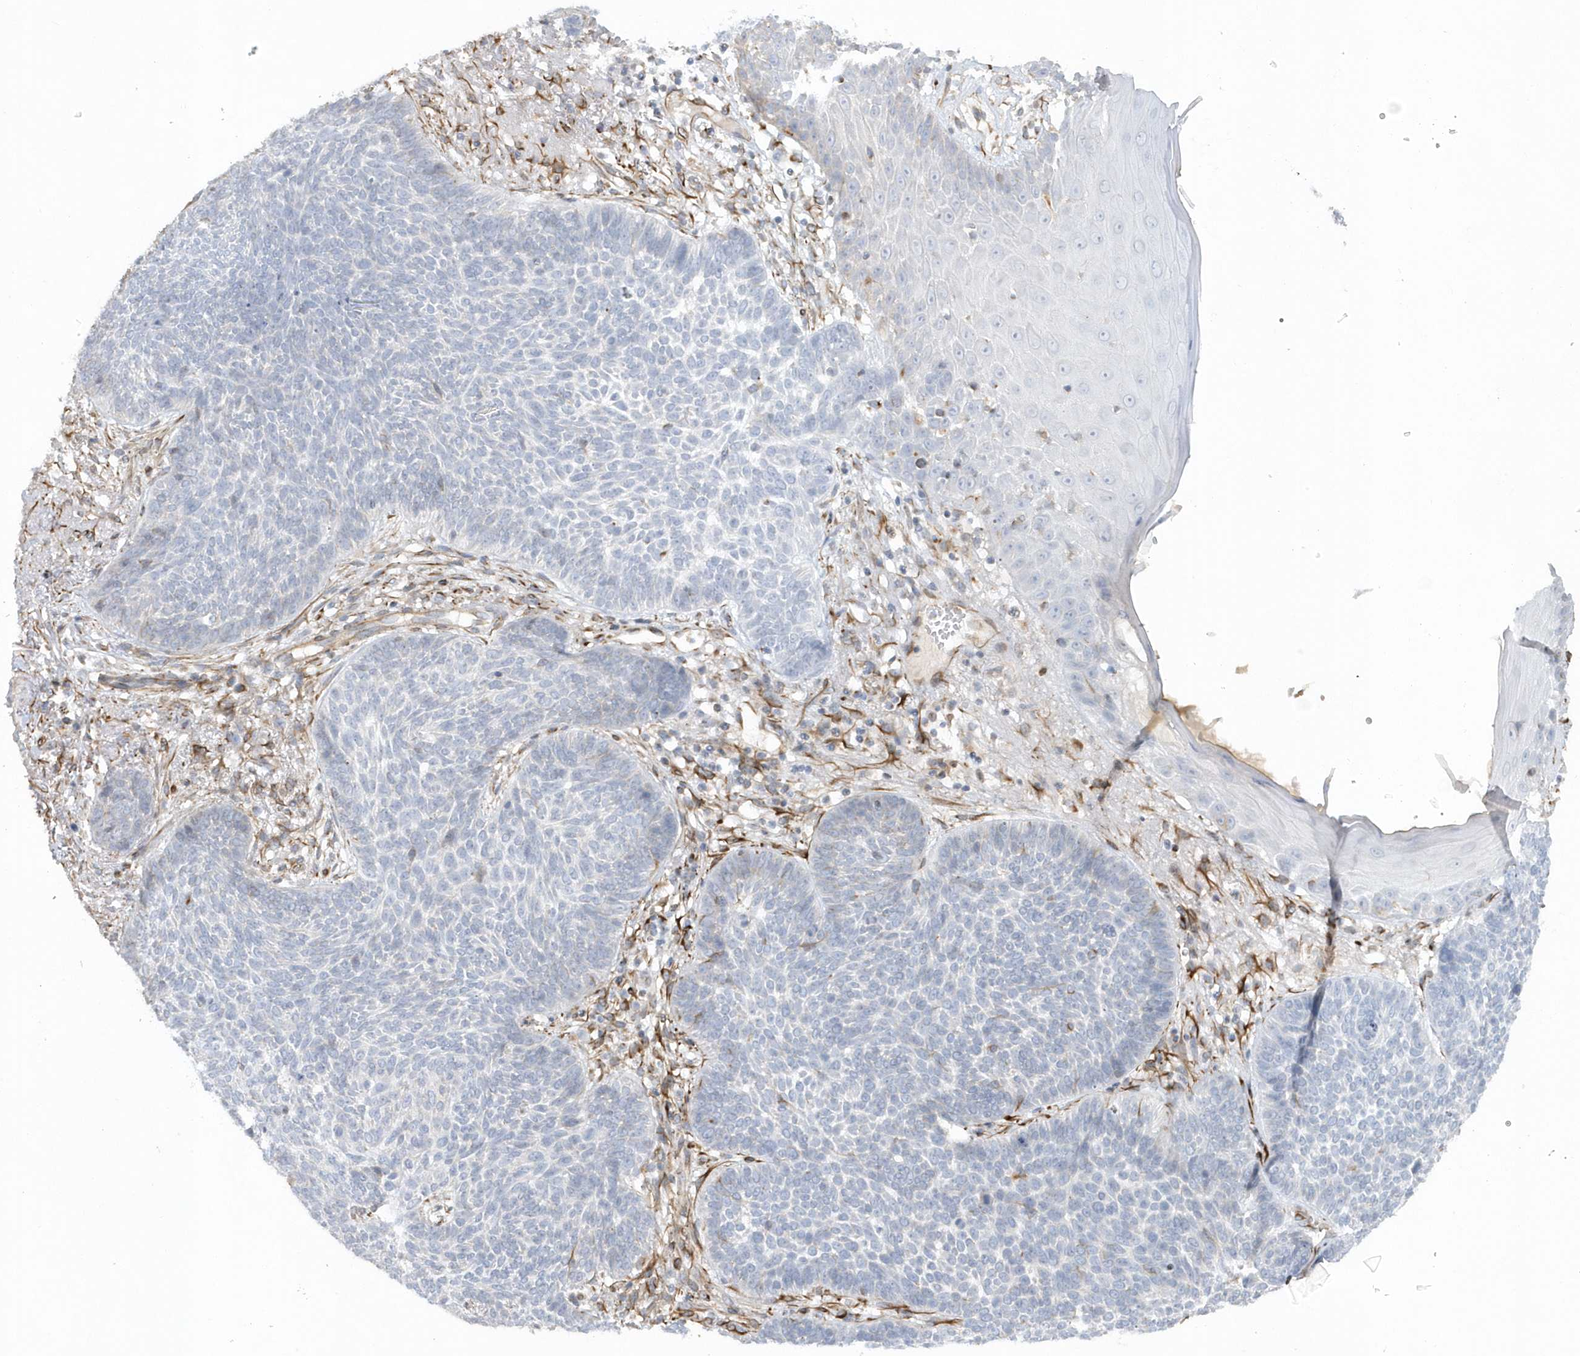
{"staining": {"intensity": "negative", "quantity": "none", "location": "none"}, "tissue": "skin cancer", "cell_type": "Tumor cells", "image_type": "cancer", "snomed": [{"axis": "morphology", "description": "Normal tissue, NOS"}, {"axis": "morphology", "description": "Basal cell carcinoma"}, {"axis": "topography", "description": "Skin"}], "caption": "Protein analysis of skin cancer (basal cell carcinoma) reveals no significant expression in tumor cells. Nuclei are stained in blue.", "gene": "RAB17", "patient": {"sex": "male", "age": 64}}